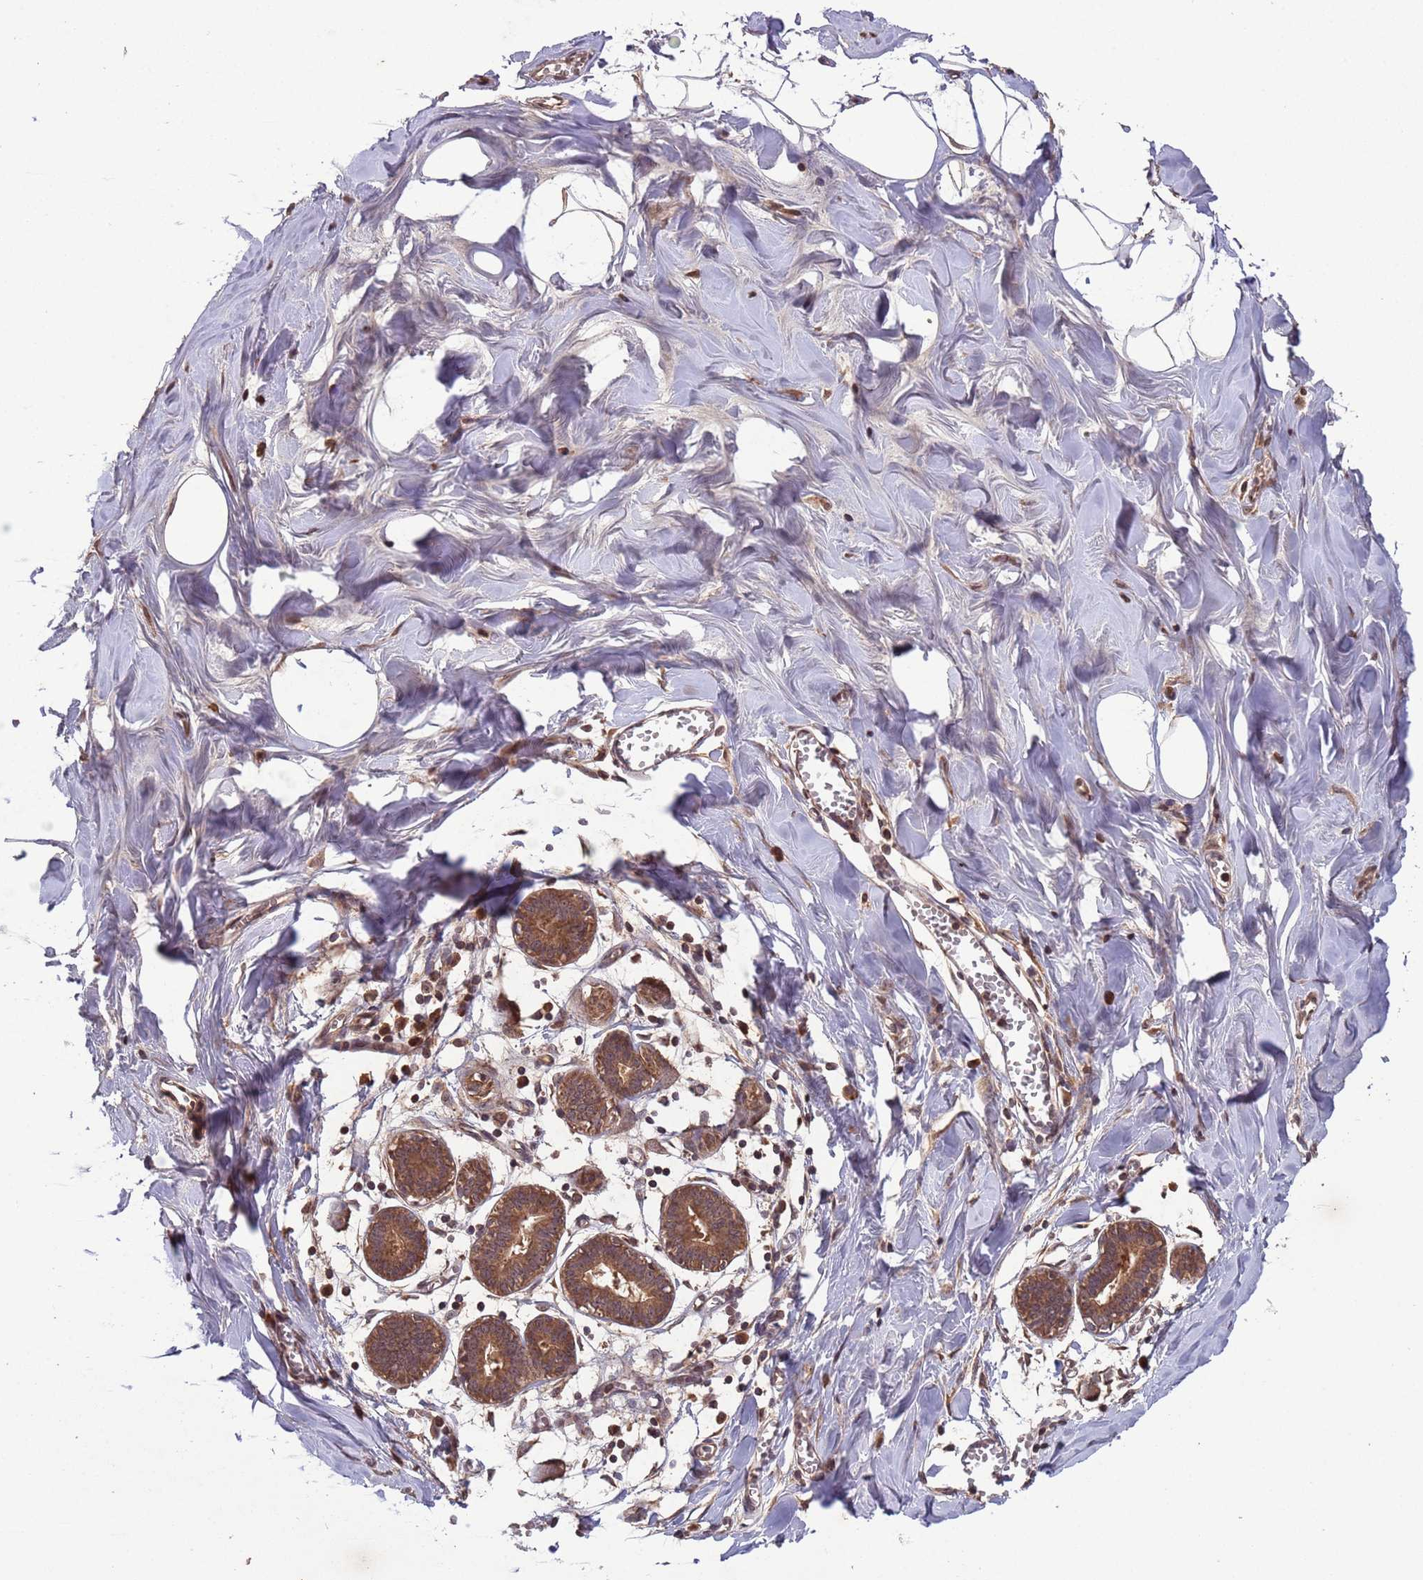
{"staining": {"intensity": "weak", "quantity": "<25%", "location": "cytoplasmic/membranous"}, "tissue": "breast", "cell_type": "Adipocytes", "image_type": "normal", "snomed": [{"axis": "morphology", "description": "Normal tissue, NOS"}, {"axis": "topography", "description": "Breast"}], "caption": "A high-resolution histopathology image shows immunohistochemistry staining of normal breast, which shows no significant positivity in adipocytes.", "gene": "ERI1", "patient": {"sex": "female", "age": 27}}